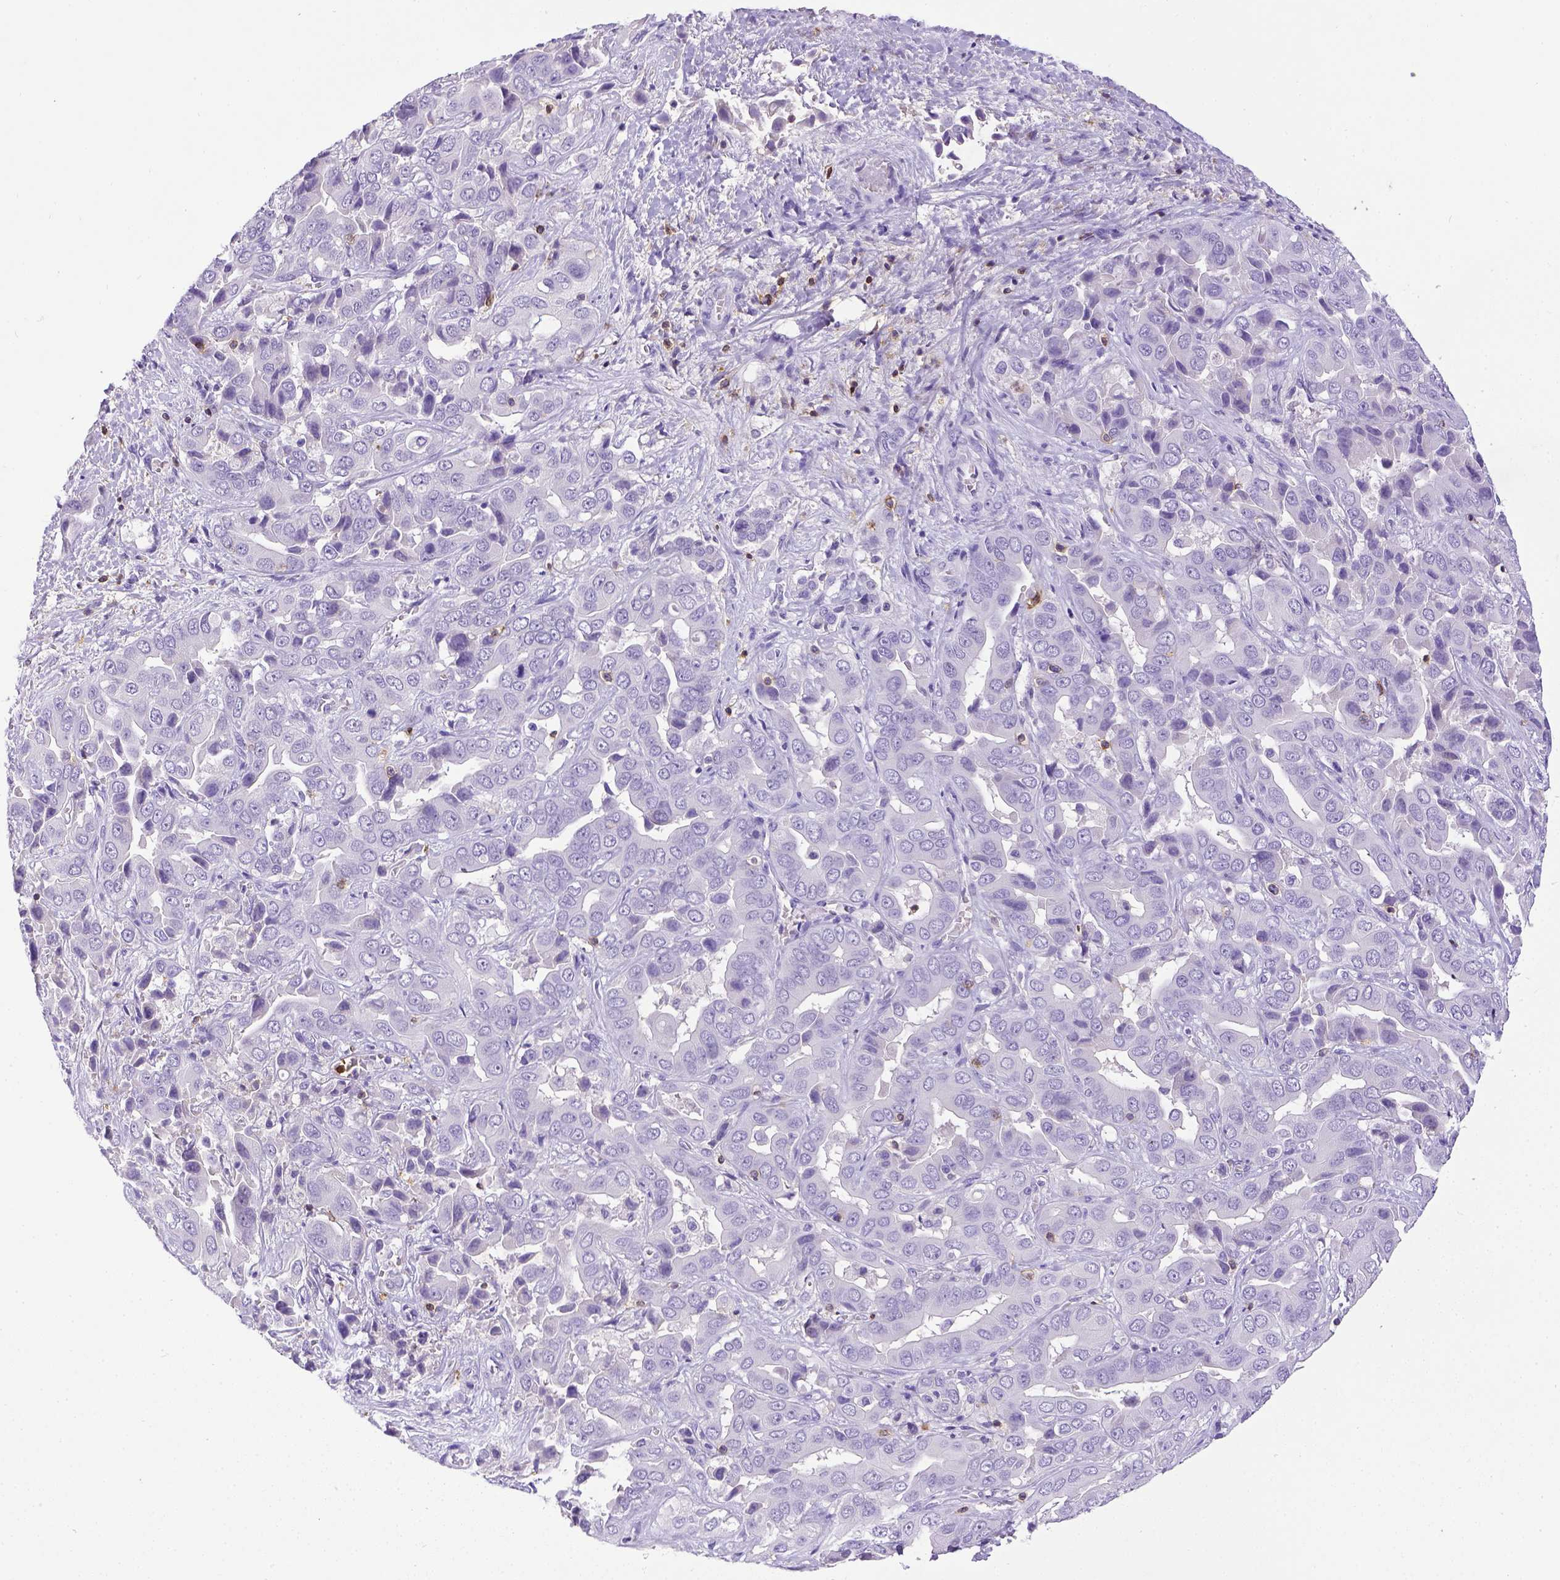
{"staining": {"intensity": "negative", "quantity": "none", "location": "none"}, "tissue": "liver cancer", "cell_type": "Tumor cells", "image_type": "cancer", "snomed": [{"axis": "morphology", "description": "Cholangiocarcinoma"}, {"axis": "topography", "description": "Liver"}], "caption": "A histopathology image of human liver cancer is negative for staining in tumor cells. Brightfield microscopy of immunohistochemistry stained with DAB (3,3'-diaminobenzidine) (brown) and hematoxylin (blue), captured at high magnification.", "gene": "CD3E", "patient": {"sex": "female", "age": 52}}